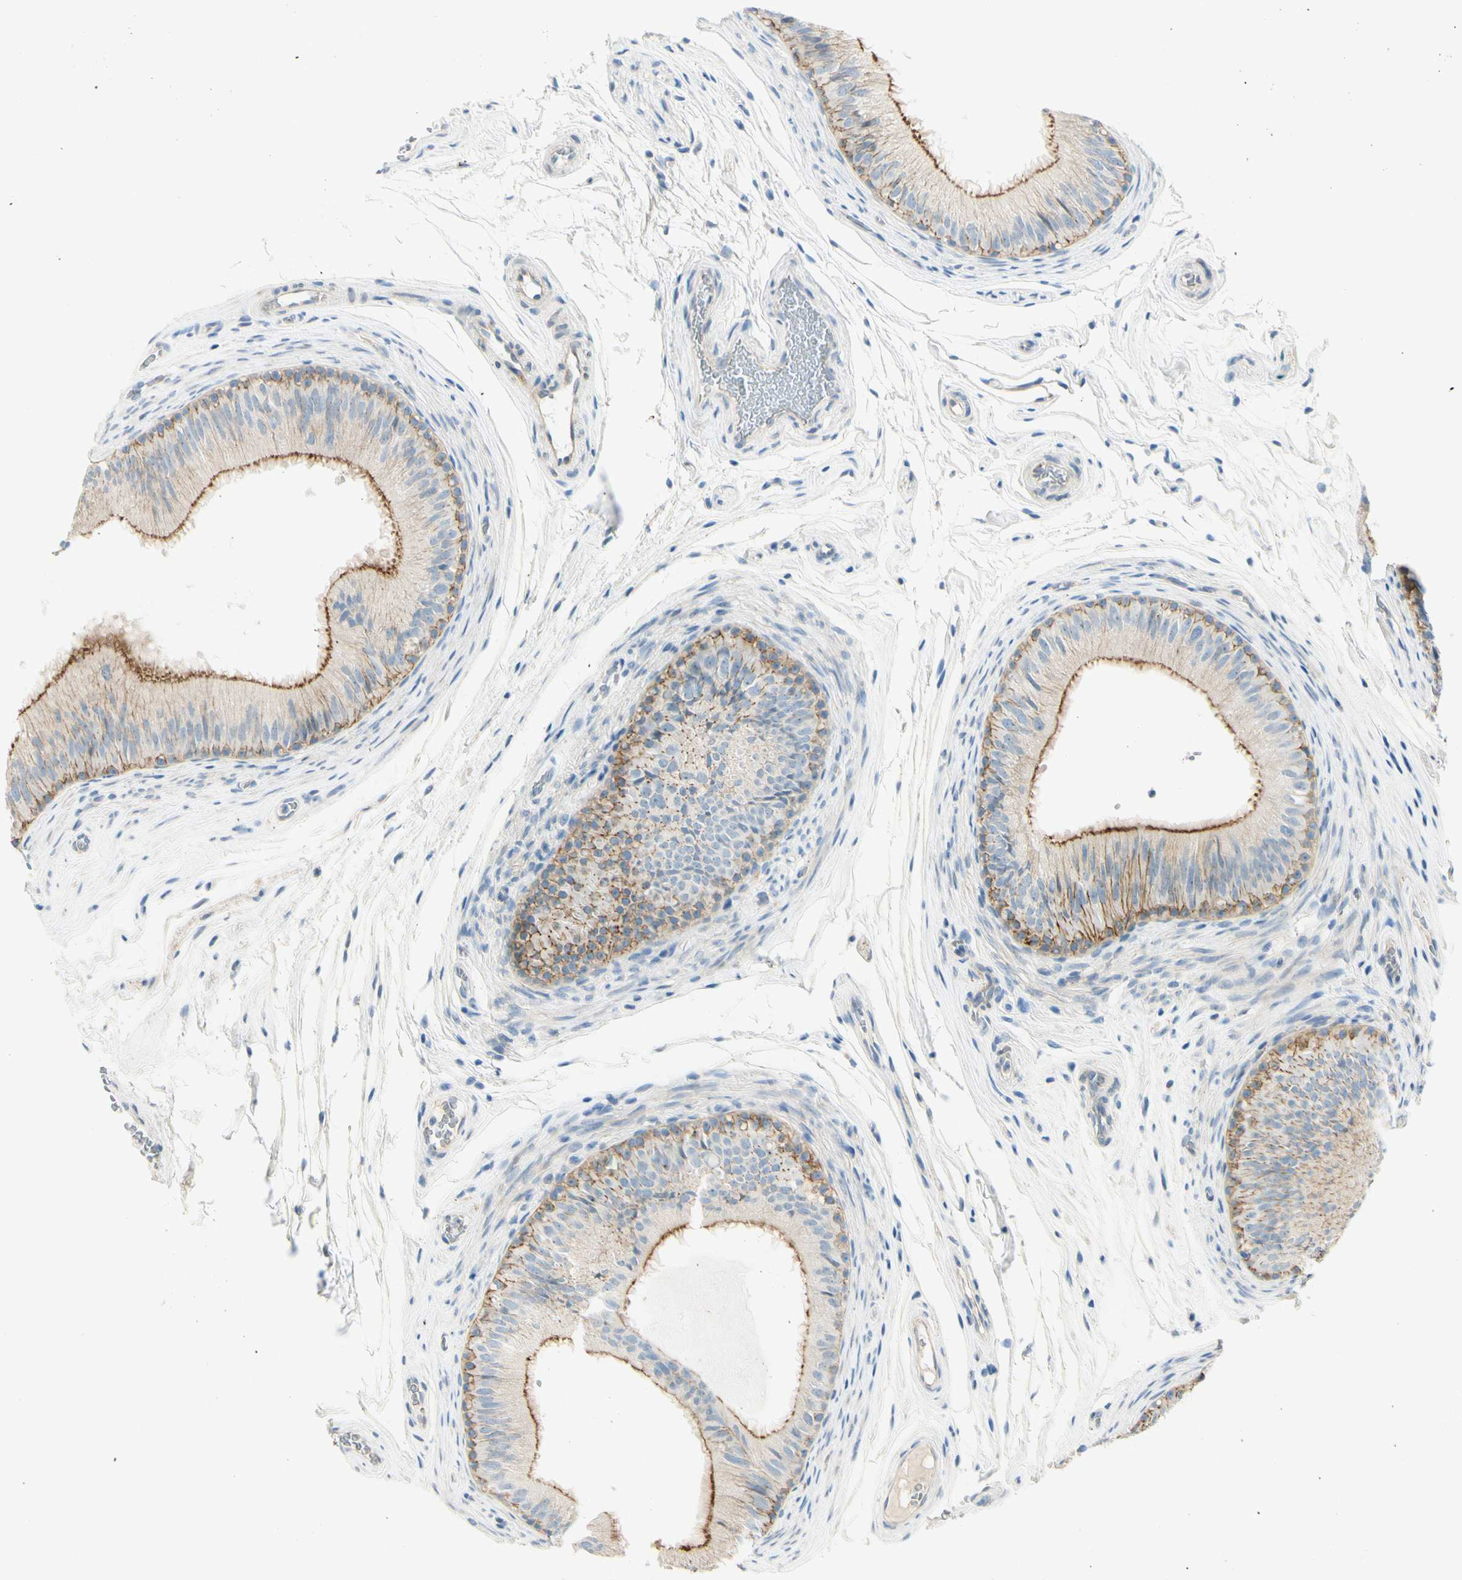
{"staining": {"intensity": "strong", "quantity": "25%-75%", "location": "cytoplasmic/membranous"}, "tissue": "epididymis", "cell_type": "Glandular cells", "image_type": "normal", "snomed": [{"axis": "morphology", "description": "Normal tissue, NOS"}, {"axis": "topography", "description": "Epididymis"}], "caption": "Immunohistochemical staining of normal epididymis reveals 25%-75% levels of strong cytoplasmic/membranous protein staining in about 25%-75% of glandular cells. The staining was performed using DAB (3,3'-diaminobenzidine), with brown indicating positive protein expression. Nuclei are stained blue with hematoxylin.", "gene": "GALNT5", "patient": {"sex": "male", "age": 36}}